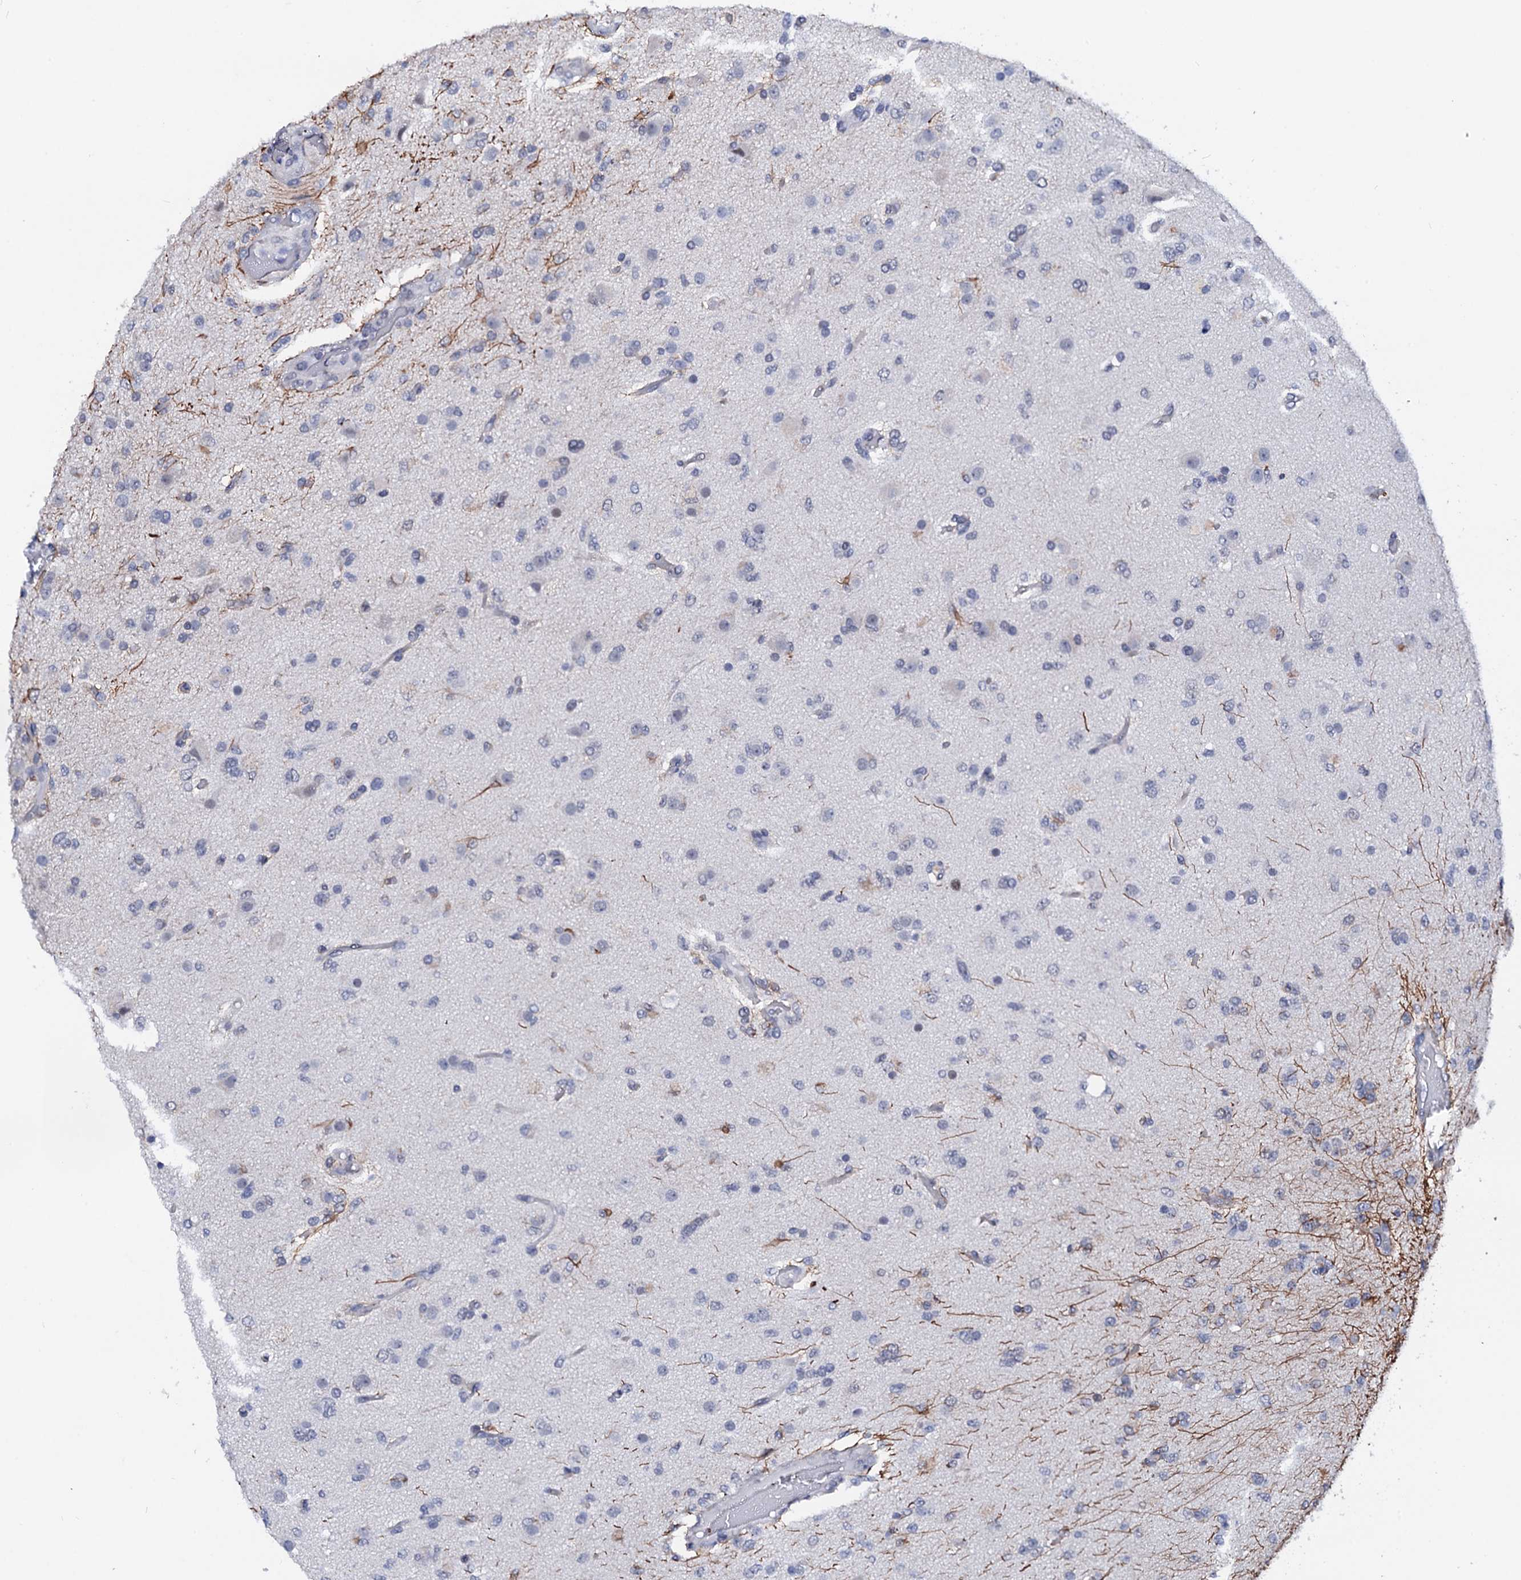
{"staining": {"intensity": "negative", "quantity": "none", "location": "none"}, "tissue": "glioma", "cell_type": "Tumor cells", "image_type": "cancer", "snomed": [{"axis": "morphology", "description": "Glioma, malignant, High grade"}, {"axis": "topography", "description": "Brain"}], "caption": "Immunohistochemistry (IHC) micrograph of neoplastic tissue: malignant glioma (high-grade) stained with DAB demonstrates no significant protein positivity in tumor cells. The staining is performed using DAB brown chromogen with nuclei counter-stained in using hematoxylin.", "gene": "C16orf87", "patient": {"sex": "female", "age": 74}}